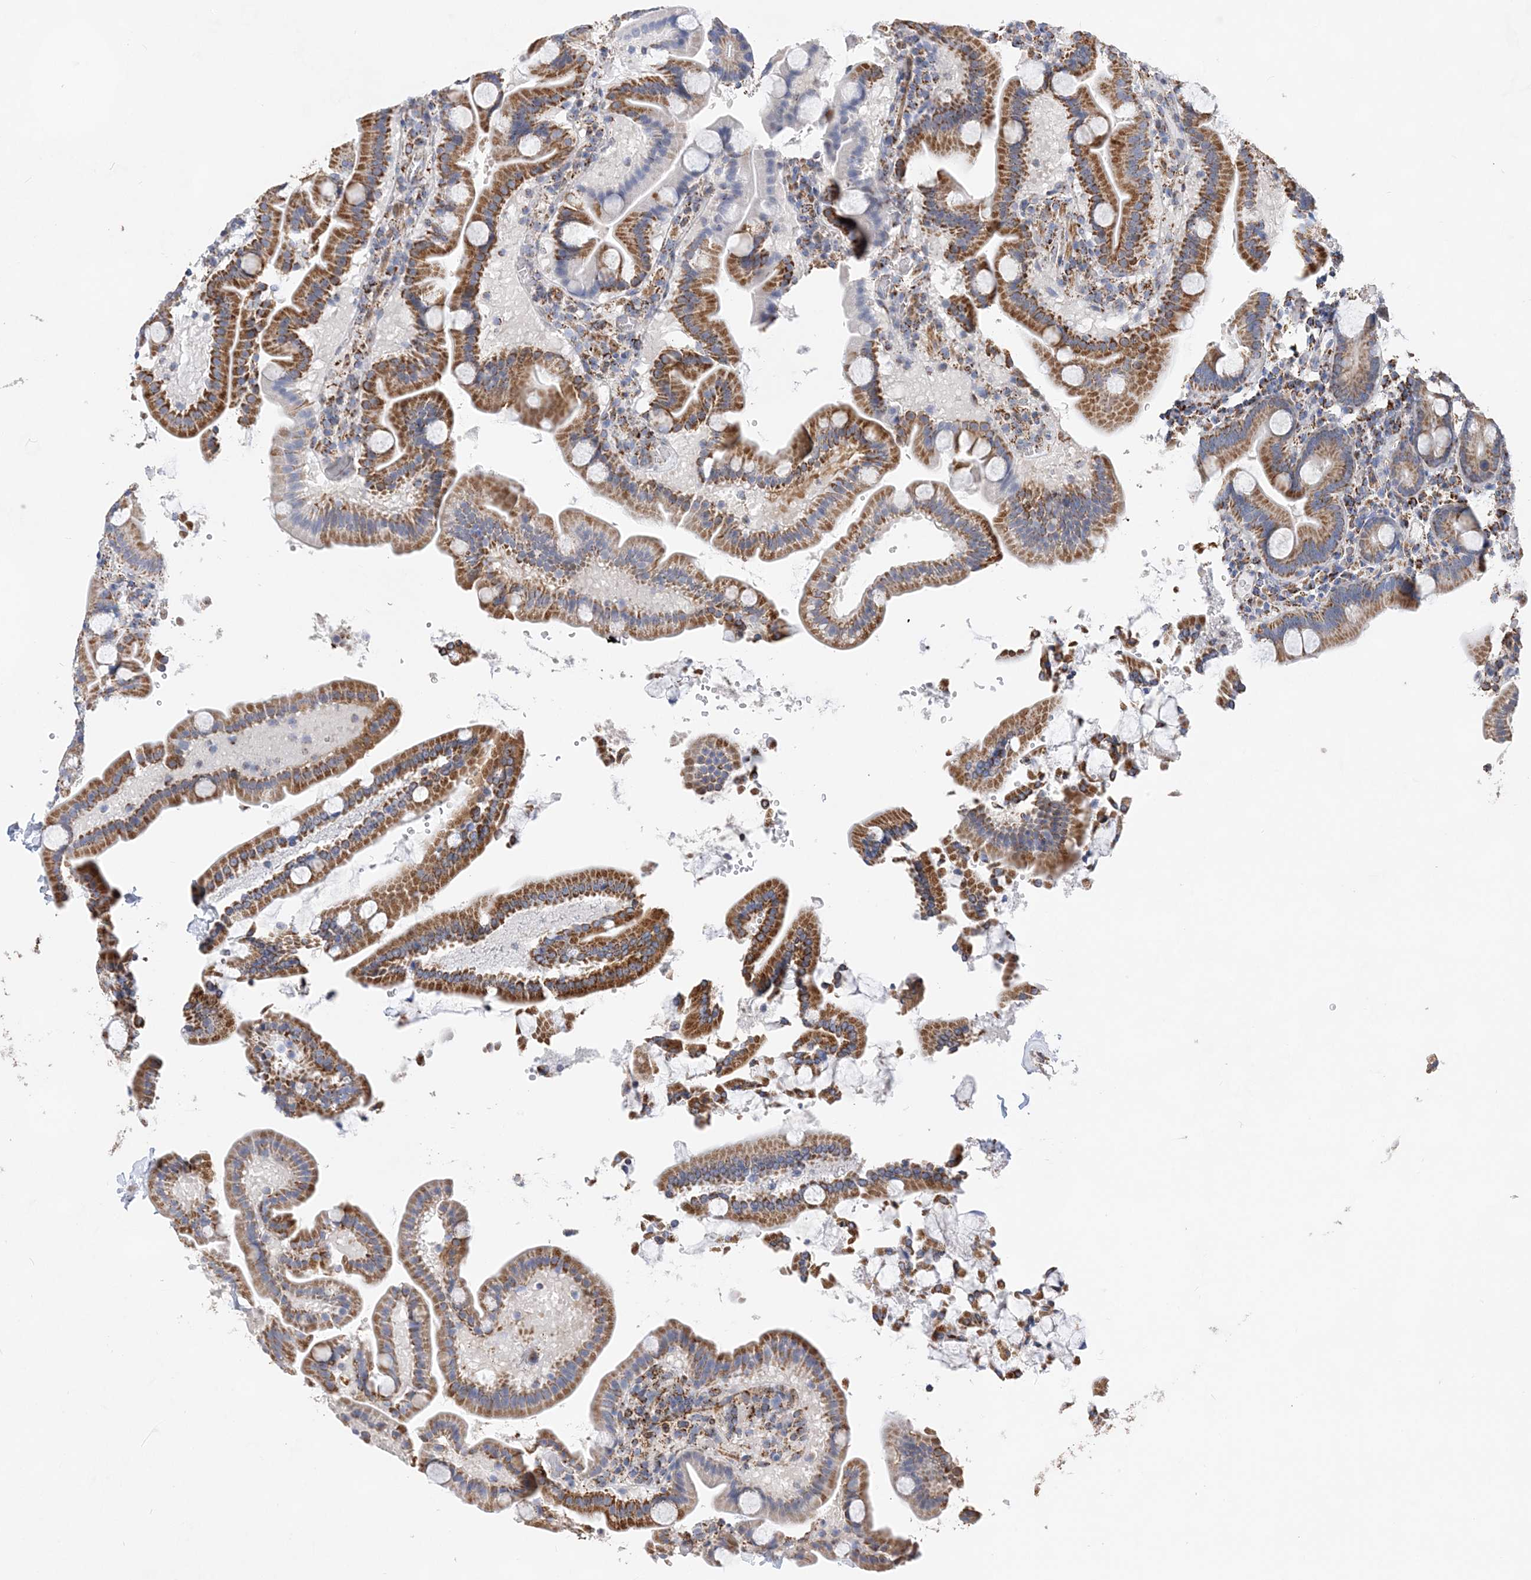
{"staining": {"intensity": "moderate", "quantity": ">75%", "location": "cytoplasmic/membranous"}, "tissue": "duodenum", "cell_type": "Glandular cells", "image_type": "normal", "snomed": [{"axis": "morphology", "description": "Normal tissue, NOS"}, {"axis": "topography", "description": "Duodenum"}], "caption": "The histopathology image exhibits a brown stain indicating the presence of a protein in the cytoplasmic/membranous of glandular cells in duodenum. The staining was performed using DAB (3,3'-diaminobenzidine) to visualize the protein expression in brown, while the nuclei were stained in blue with hematoxylin (Magnification: 20x).", "gene": "ACOT9", "patient": {"sex": "male", "age": 55}}